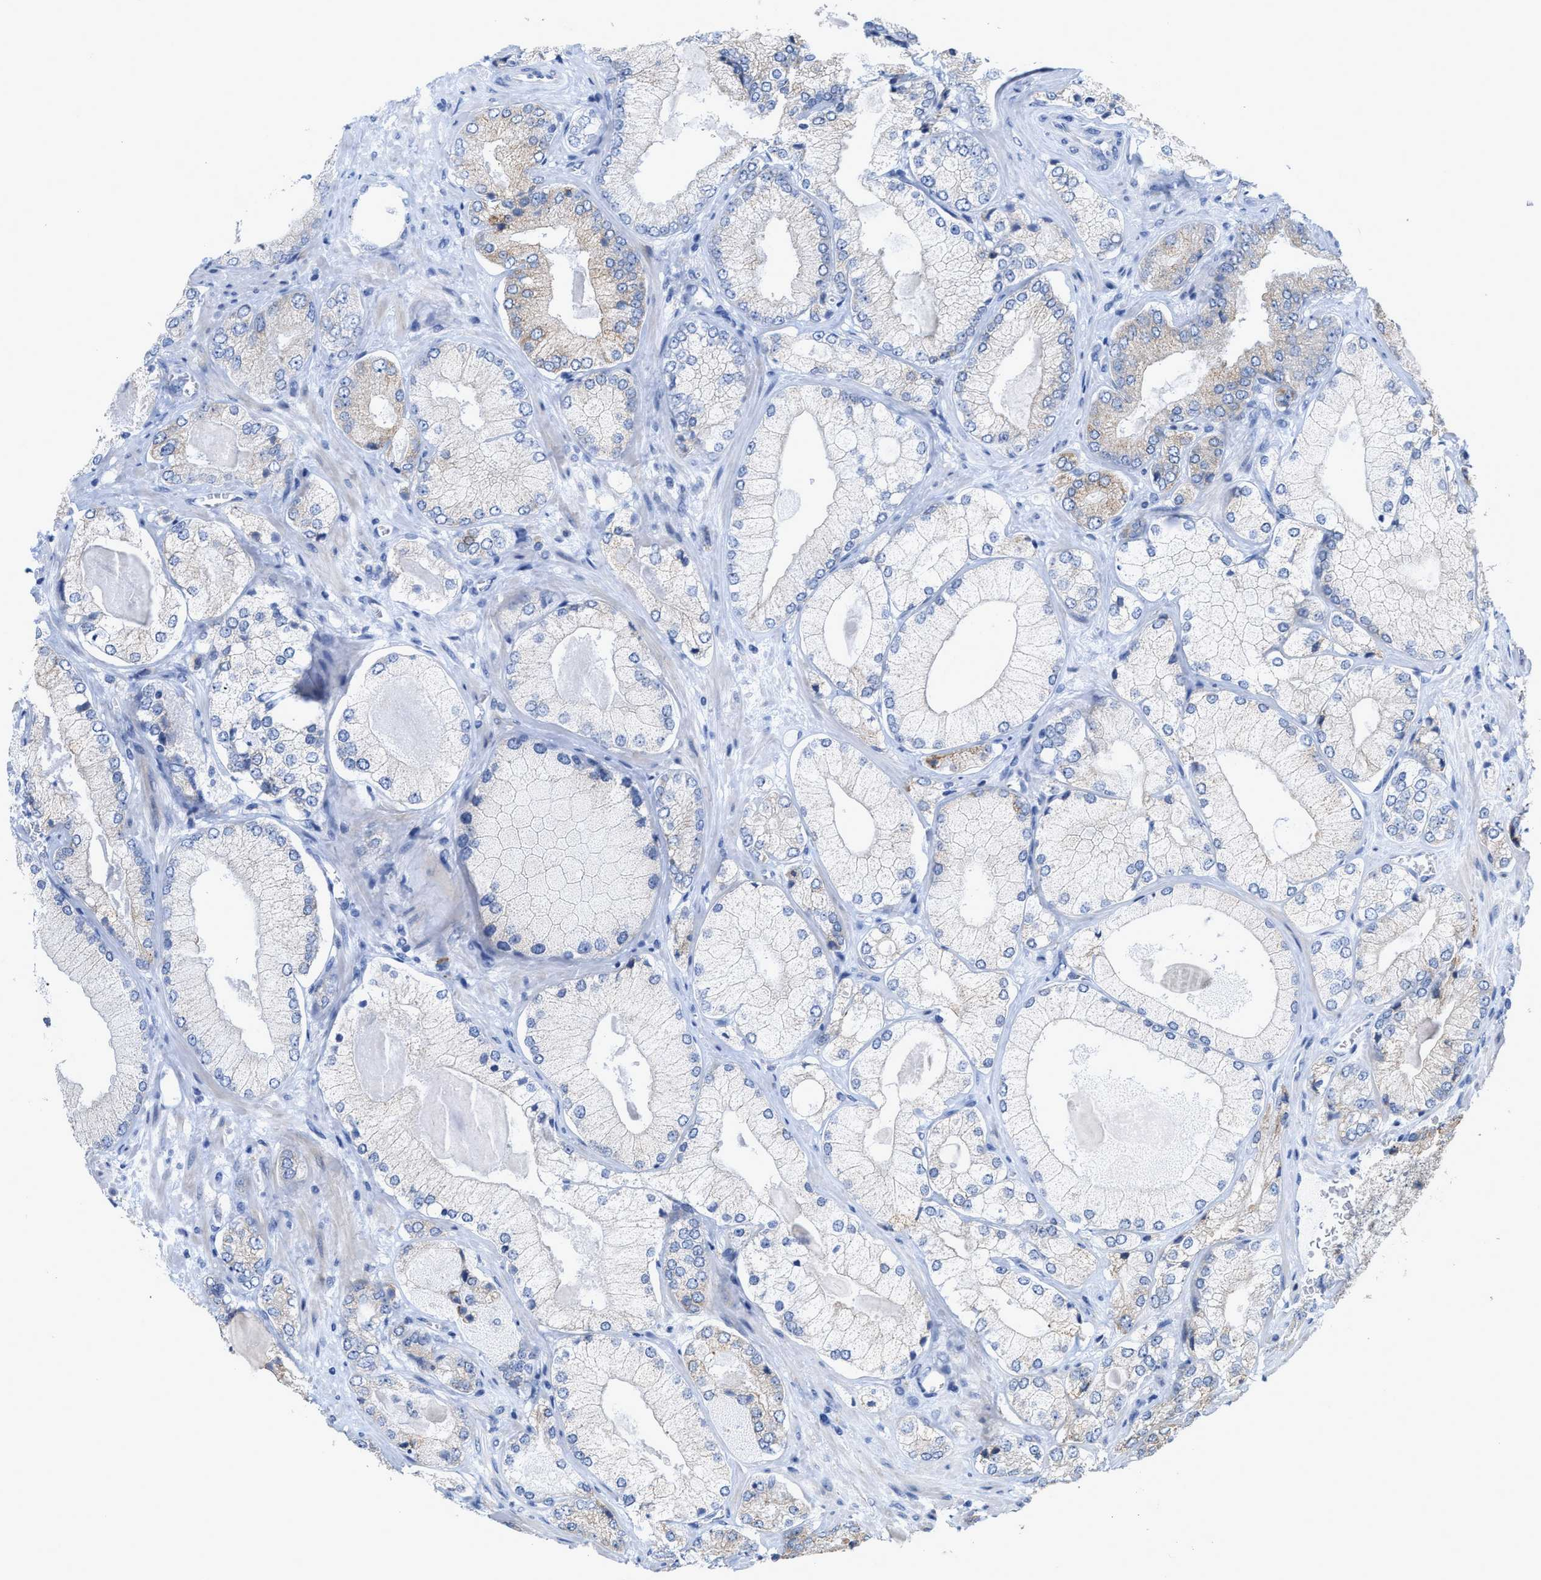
{"staining": {"intensity": "negative", "quantity": "none", "location": "none"}, "tissue": "prostate cancer", "cell_type": "Tumor cells", "image_type": "cancer", "snomed": [{"axis": "morphology", "description": "Adenocarcinoma, Low grade"}, {"axis": "topography", "description": "Prostate"}], "caption": "This is an immunohistochemistry (IHC) histopathology image of prostate adenocarcinoma (low-grade). There is no expression in tumor cells.", "gene": "RYR2", "patient": {"sex": "male", "age": 65}}